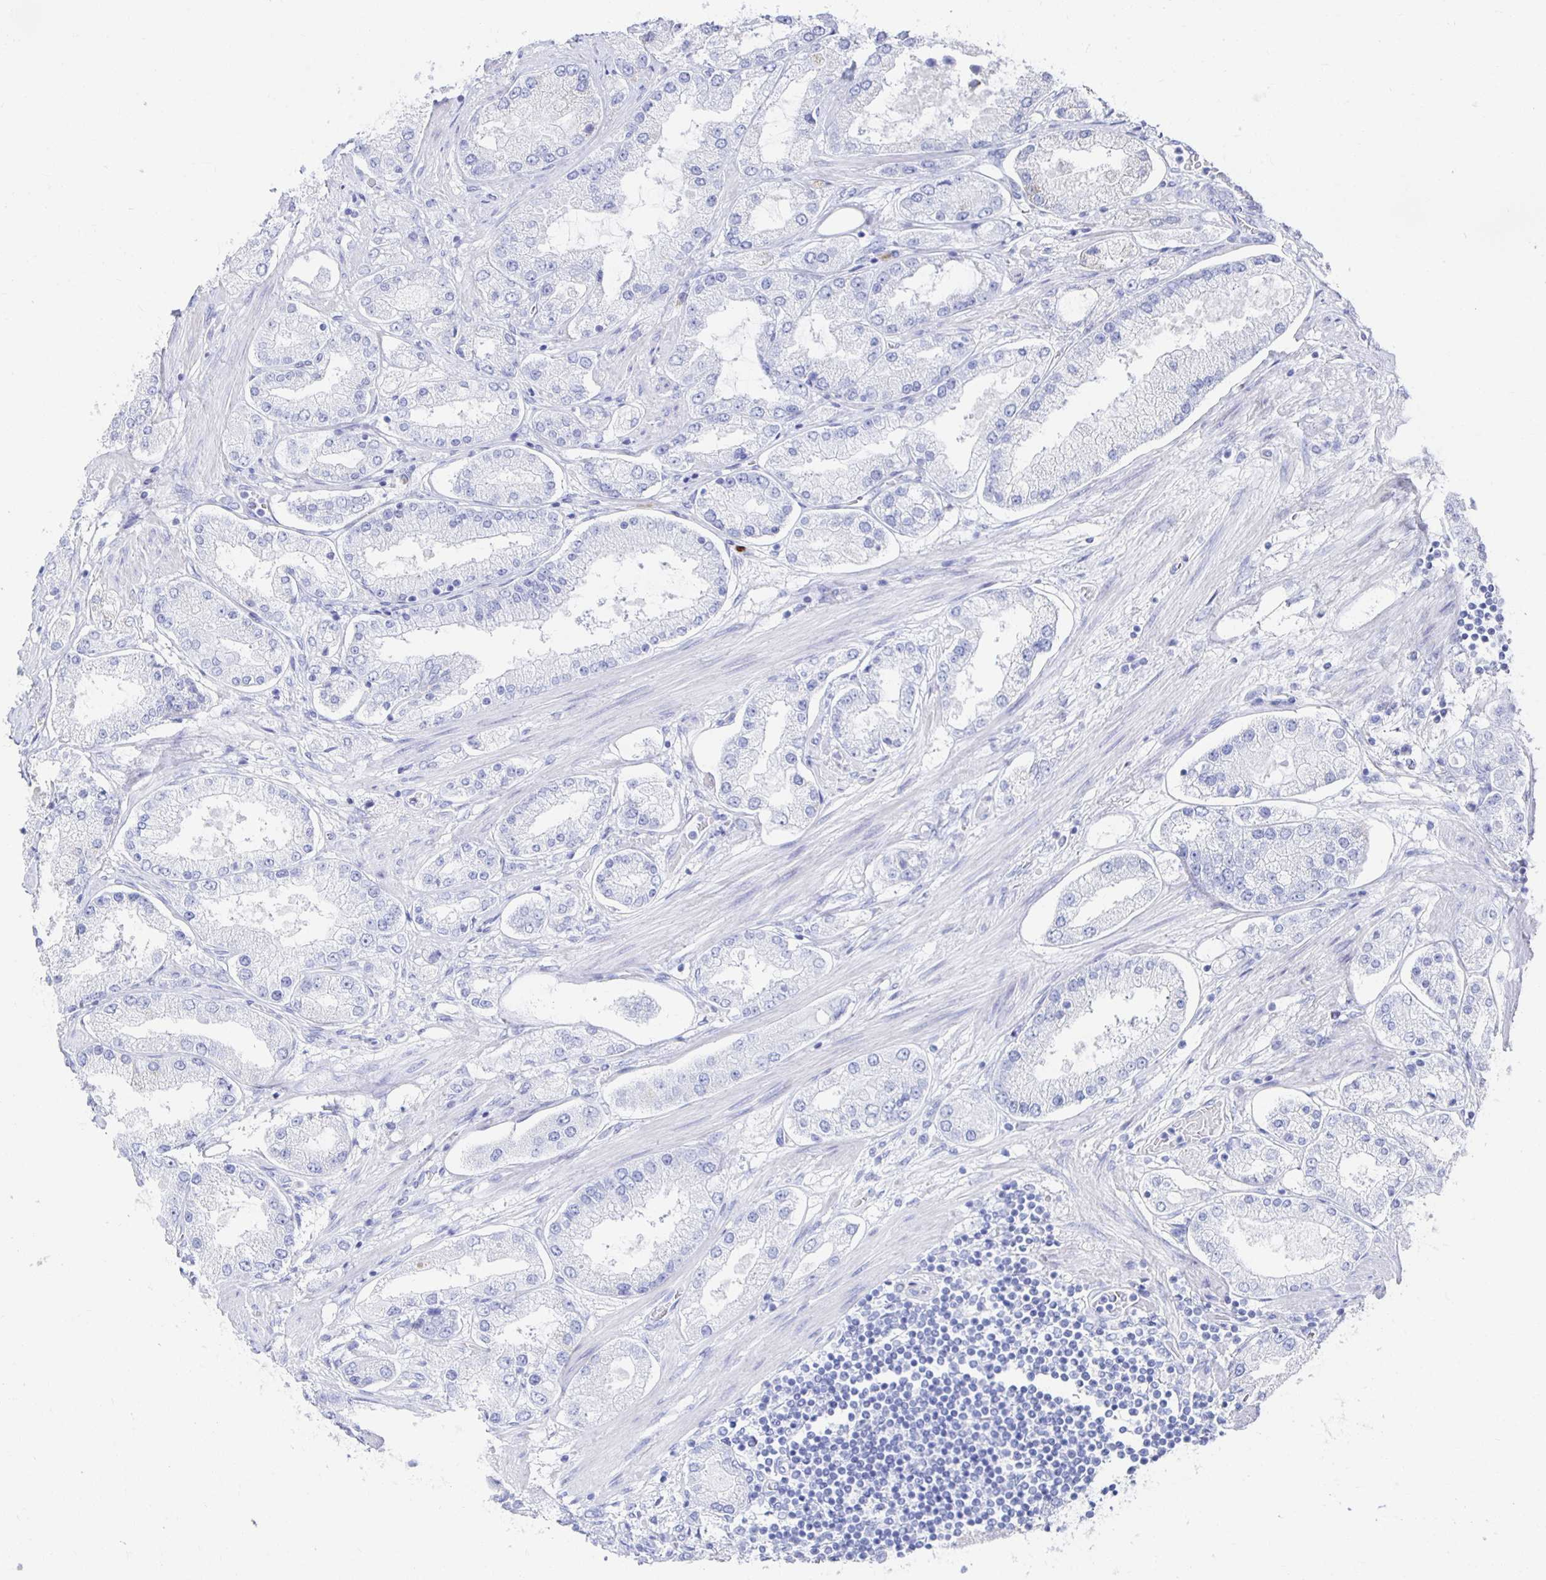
{"staining": {"intensity": "negative", "quantity": "none", "location": "none"}, "tissue": "prostate cancer", "cell_type": "Tumor cells", "image_type": "cancer", "snomed": [{"axis": "morphology", "description": "Adenocarcinoma, High grade"}, {"axis": "topography", "description": "Prostate"}], "caption": "This is an immunohistochemistry (IHC) histopathology image of human high-grade adenocarcinoma (prostate). There is no staining in tumor cells.", "gene": "PRDM7", "patient": {"sex": "male", "age": 69}}